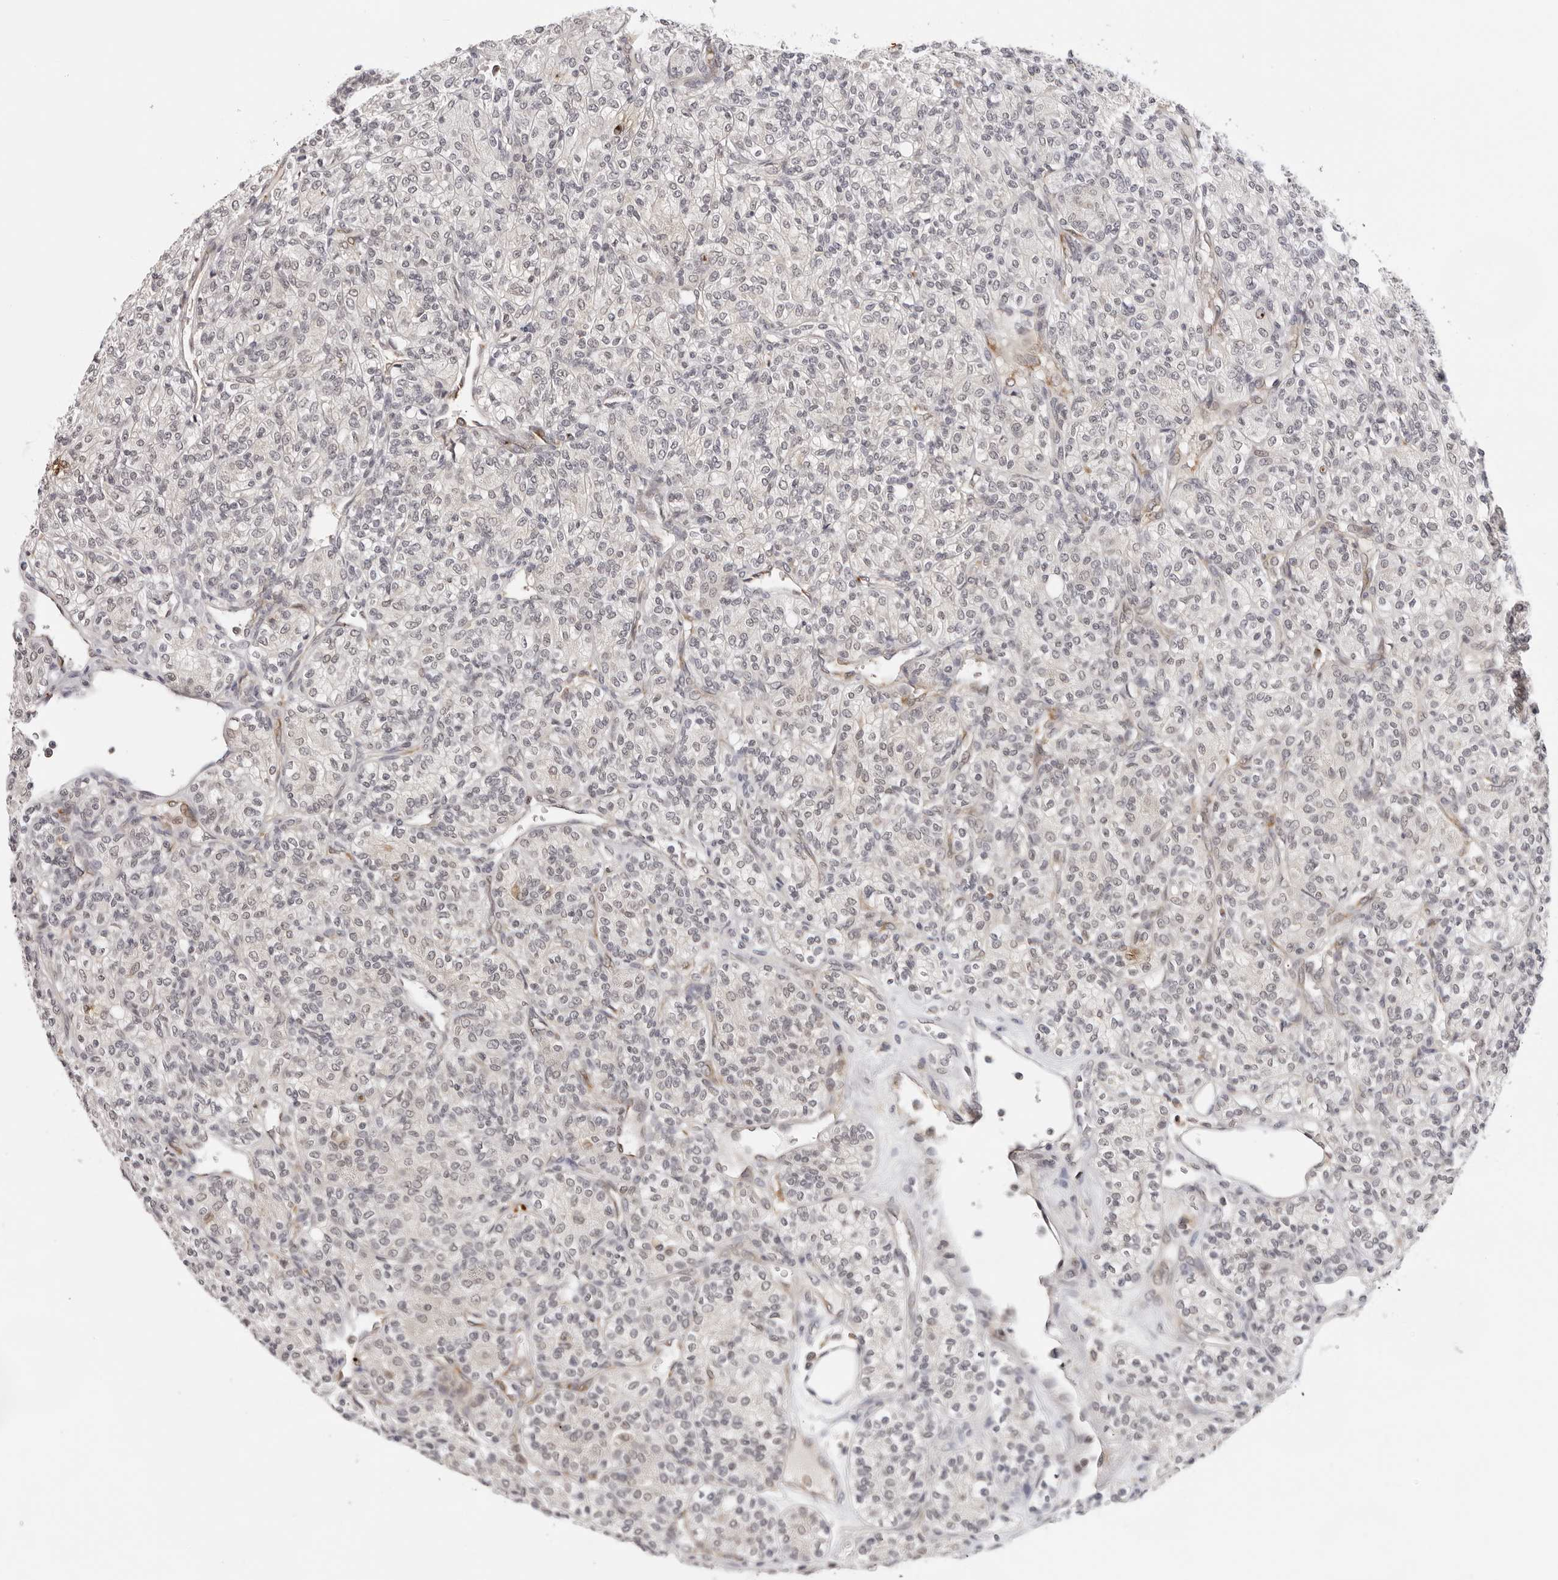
{"staining": {"intensity": "negative", "quantity": "none", "location": "none"}, "tissue": "renal cancer", "cell_type": "Tumor cells", "image_type": "cancer", "snomed": [{"axis": "morphology", "description": "Adenocarcinoma, NOS"}, {"axis": "topography", "description": "Kidney"}], "caption": "This is an immunohistochemistry (IHC) histopathology image of renal cancer (adenocarcinoma). There is no expression in tumor cells.", "gene": "IL17RA", "patient": {"sex": "male", "age": 77}}